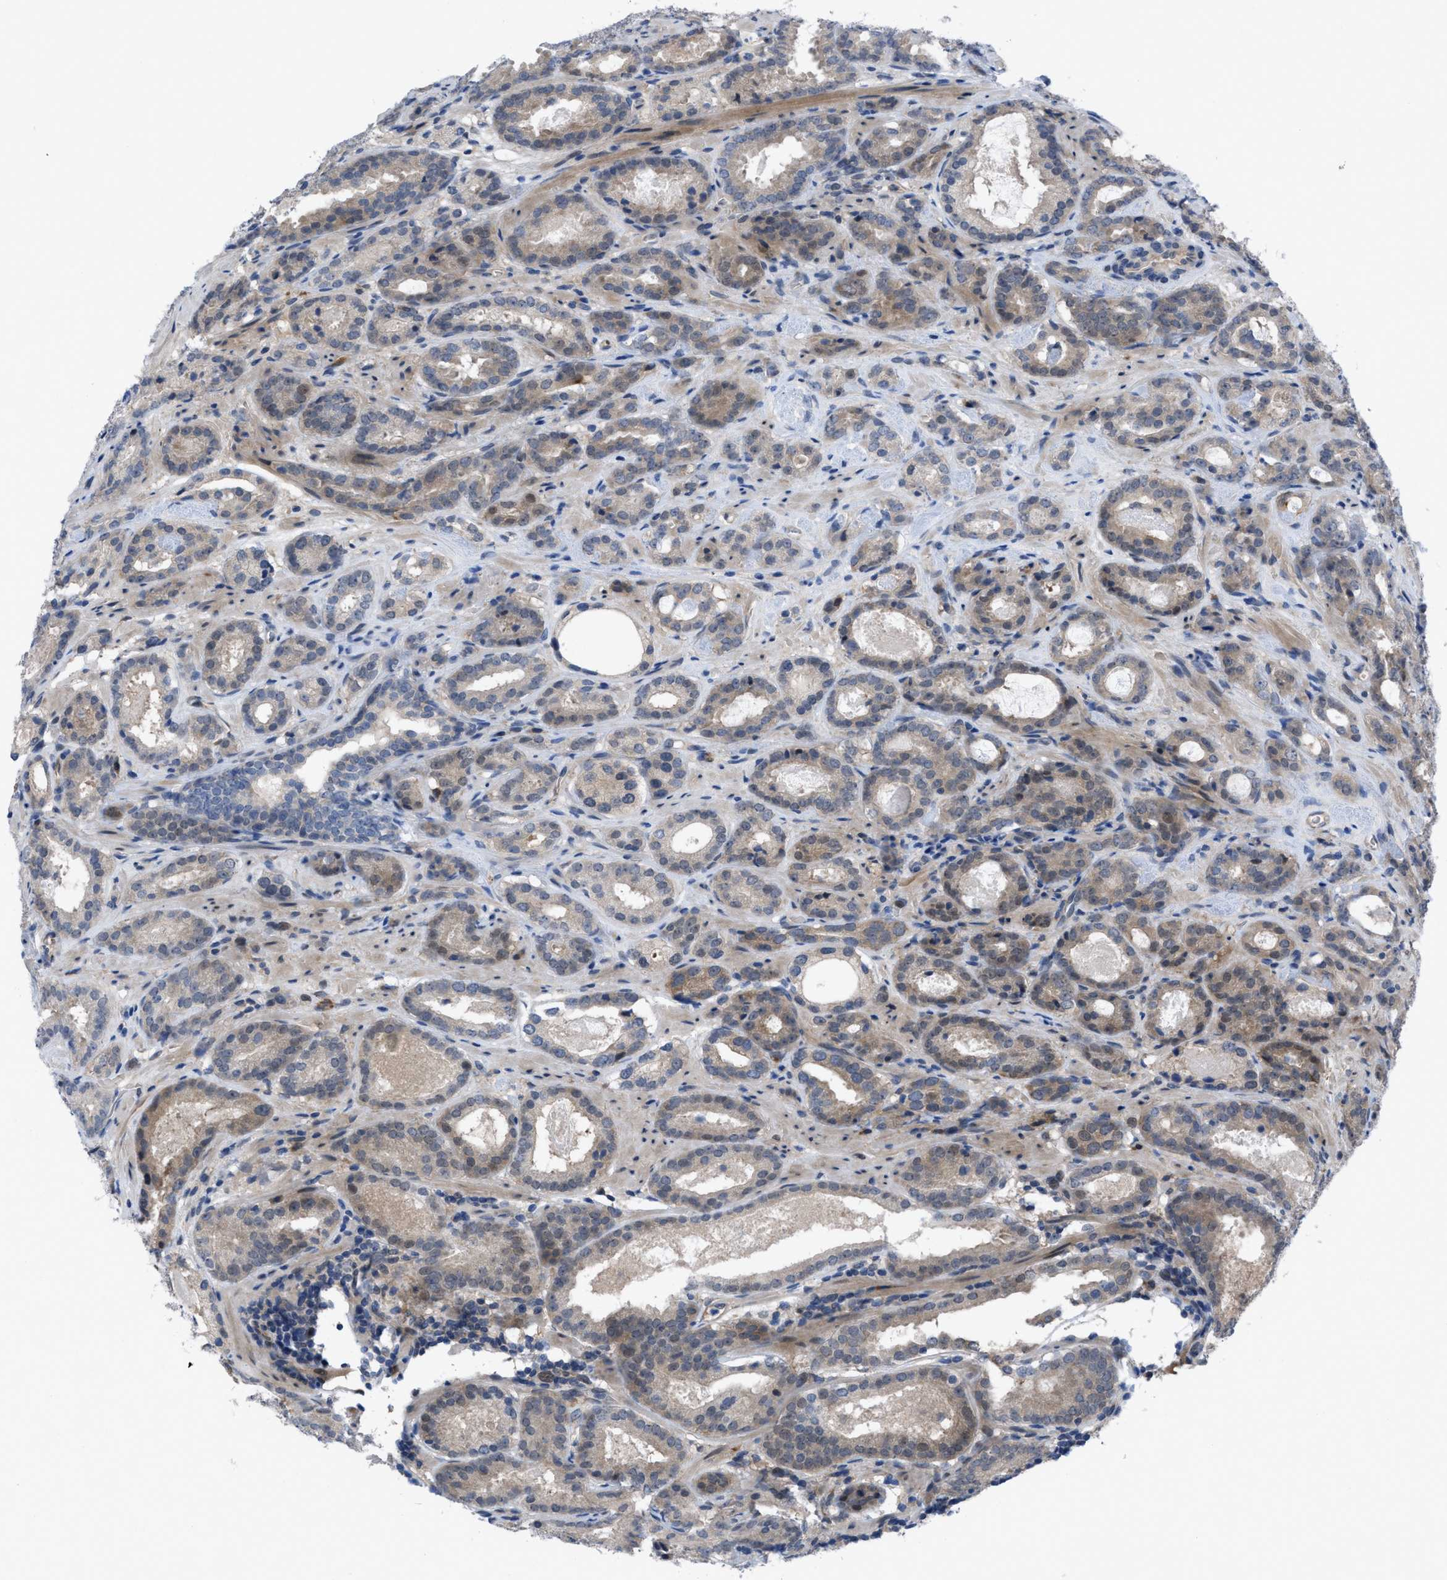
{"staining": {"intensity": "weak", "quantity": "25%-75%", "location": "cytoplasmic/membranous"}, "tissue": "prostate cancer", "cell_type": "Tumor cells", "image_type": "cancer", "snomed": [{"axis": "morphology", "description": "Adenocarcinoma, Low grade"}, {"axis": "topography", "description": "Prostate"}], "caption": "The histopathology image demonstrates a brown stain indicating the presence of a protein in the cytoplasmic/membranous of tumor cells in prostate low-grade adenocarcinoma. The protein is shown in brown color, while the nuclei are stained blue.", "gene": "IL17RE", "patient": {"sex": "male", "age": 69}}